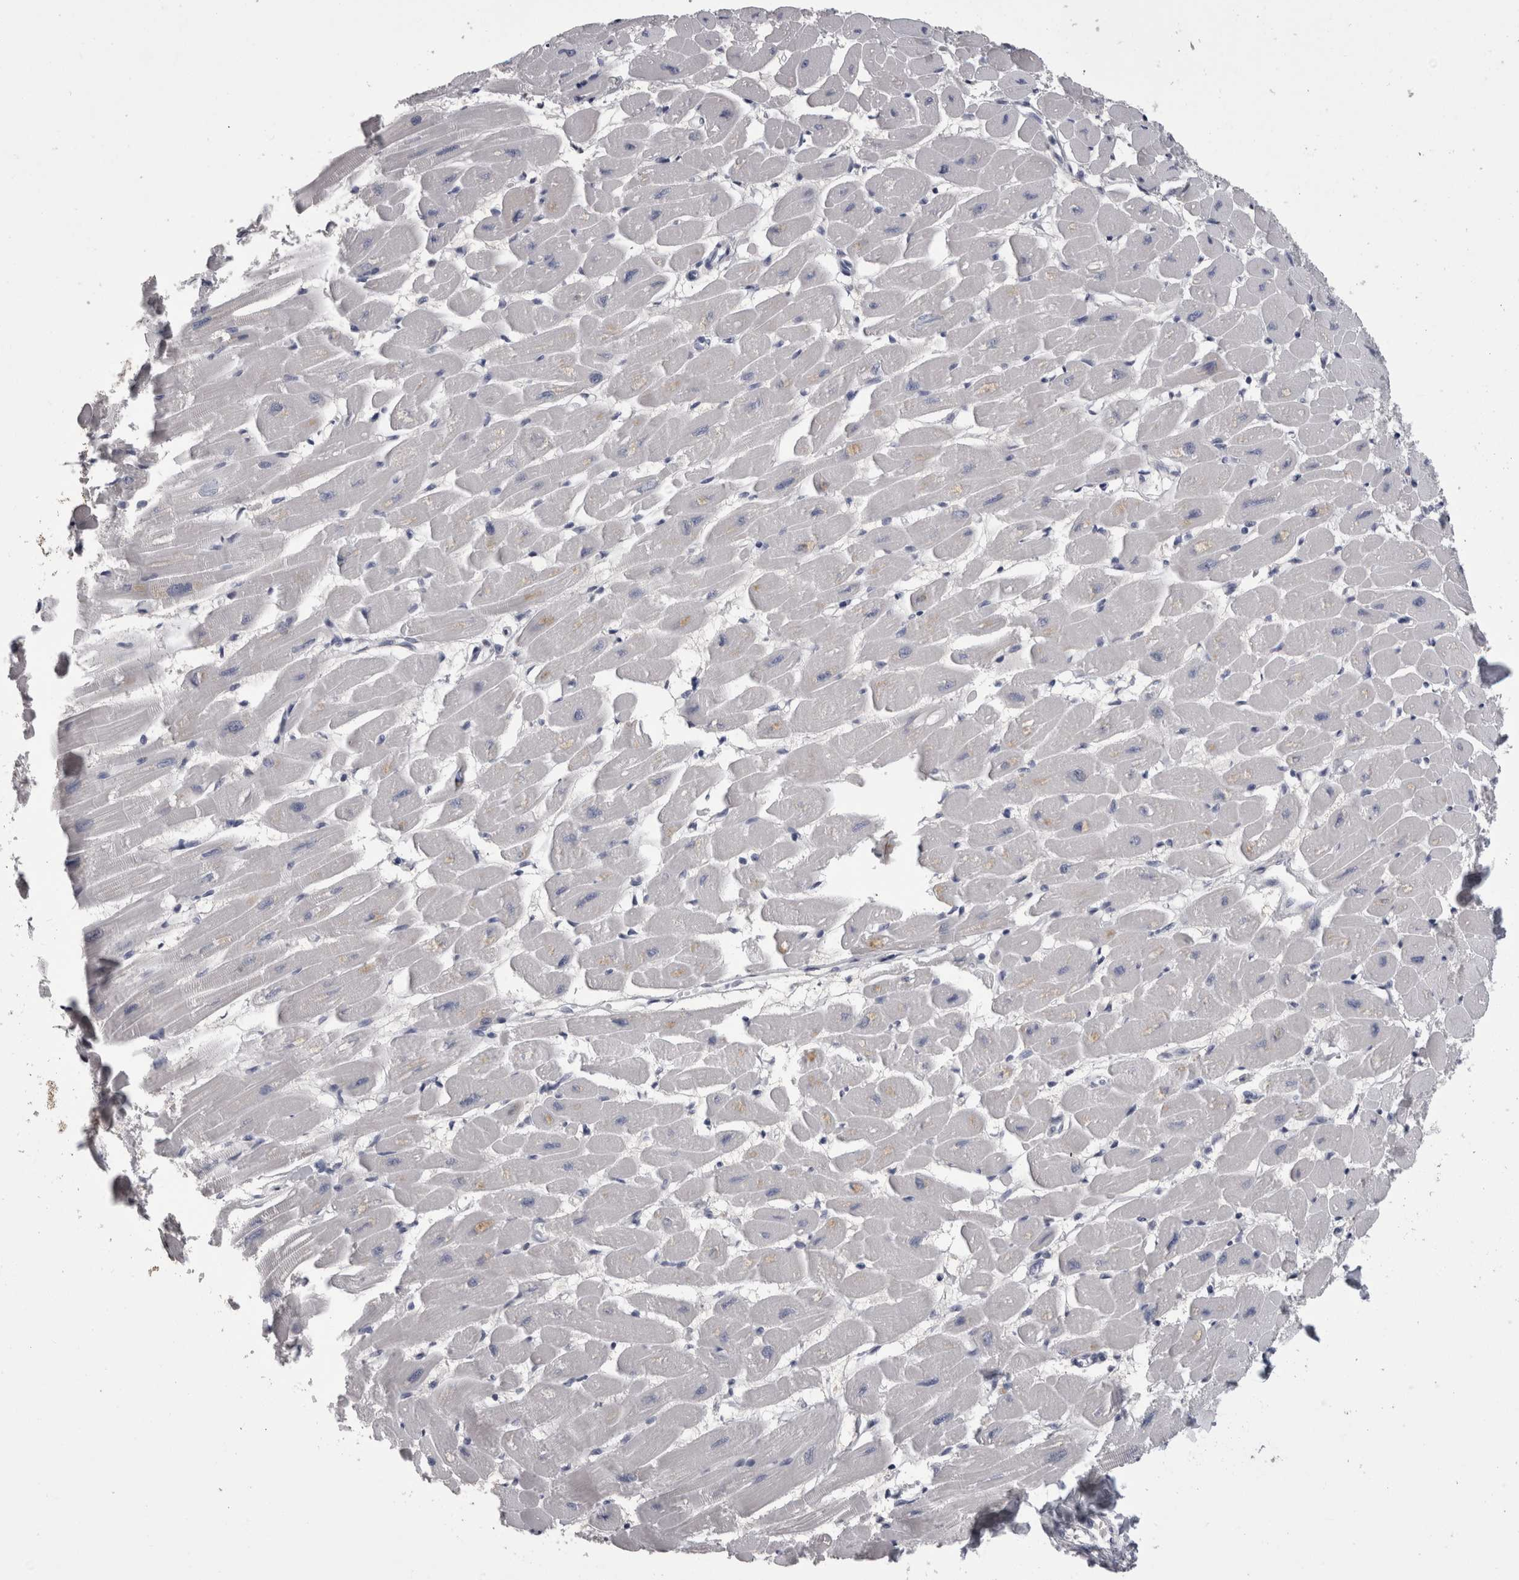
{"staining": {"intensity": "negative", "quantity": "none", "location": "none"}, "tissue": "heart muscle", "cell_type": "Cardiomyocytes", "image_type": "normal", "snomed": [{"axis": "morphology", "description": "Normal tissue, NOS"}, {"axis": "topography", "description": "Heart"}], "caption": "DAB (3,3'-diaminobenzidine) immunohistochemical staining of normal human heart muscle reveals no significant expression in cardiomyocytes.", "gene": "AFMID", "patient": {"sex": "female", "age": 54}}